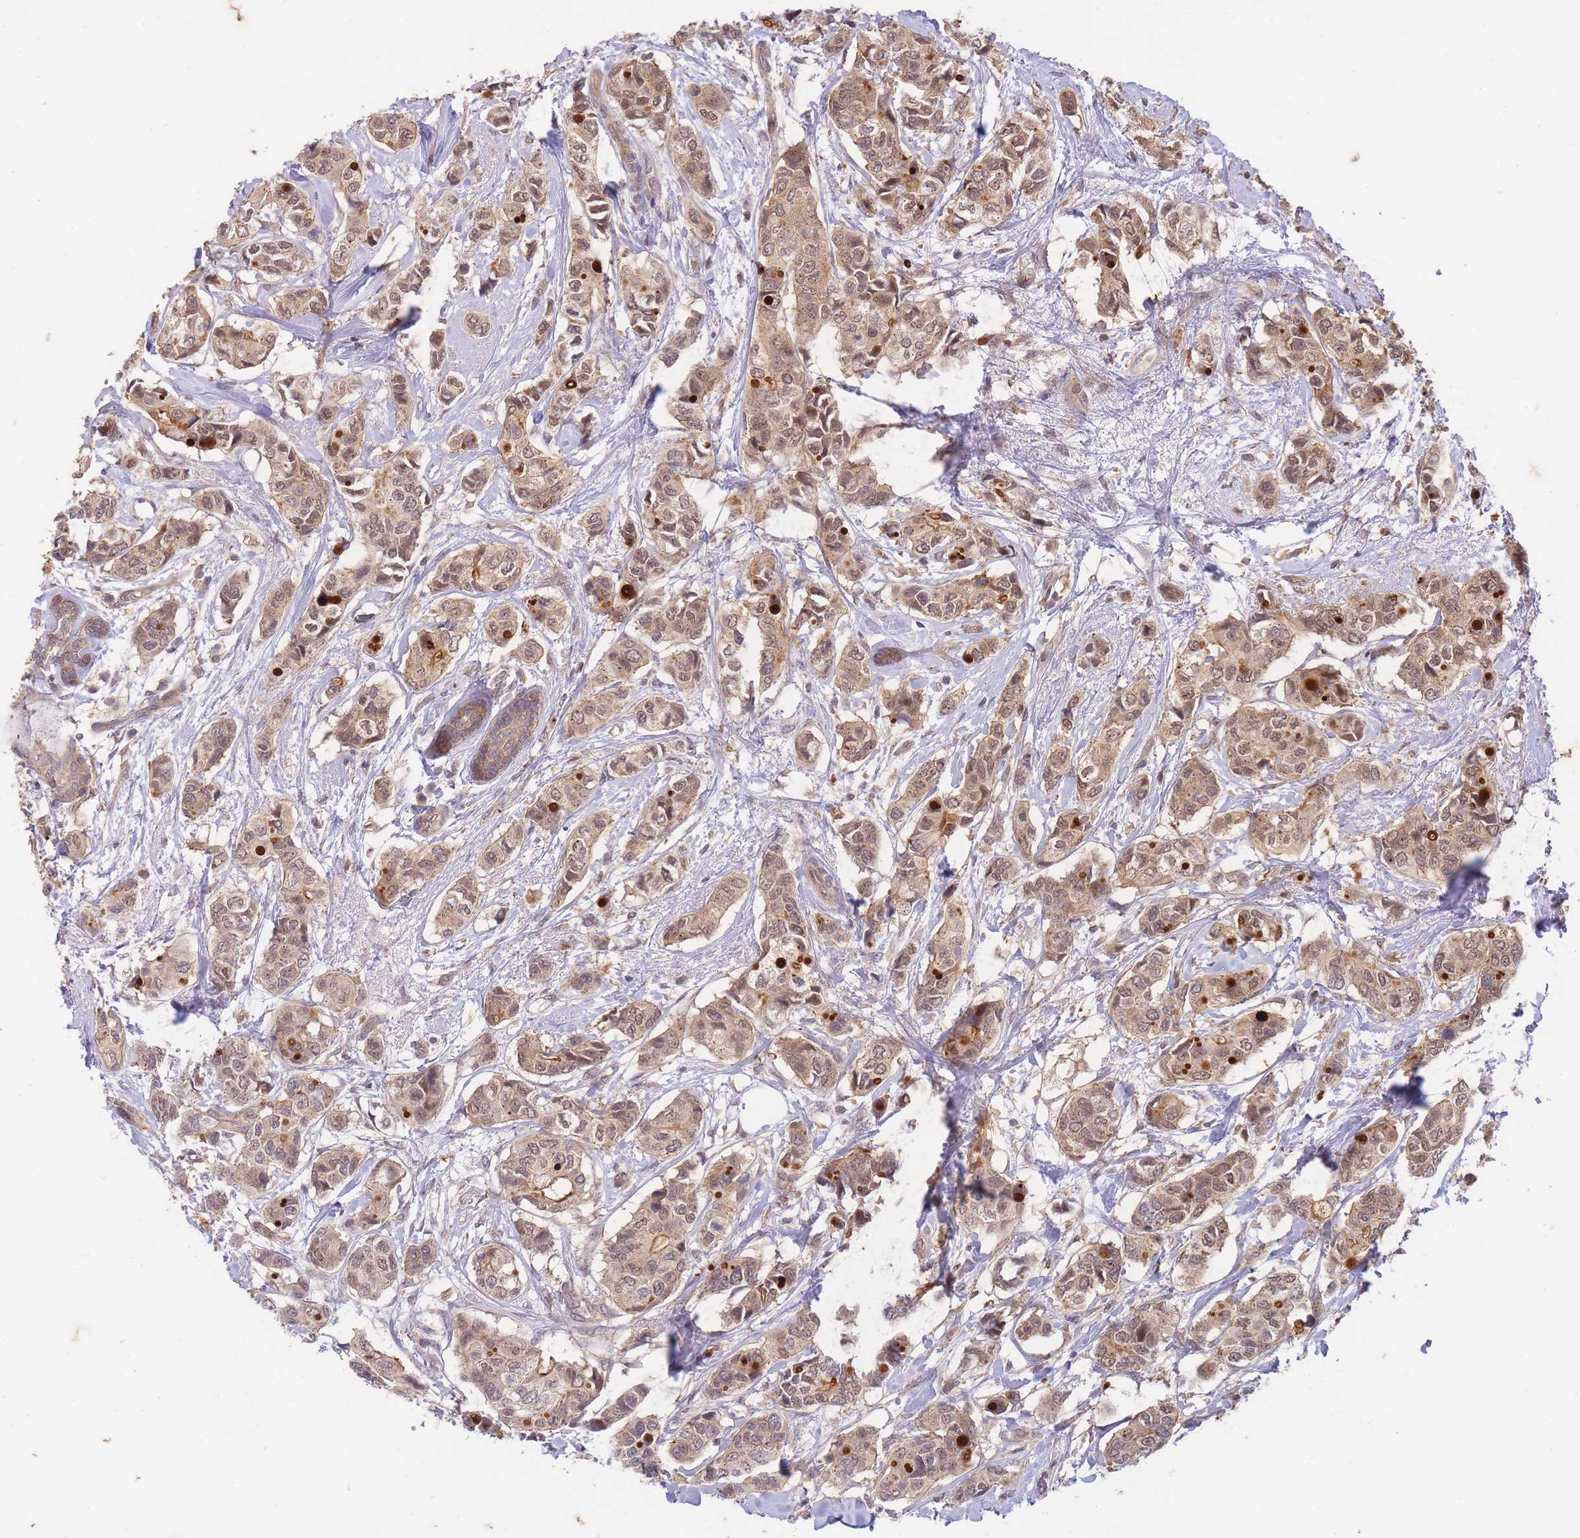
{"staining": {"intensity": "moderate", "quantity": ">75%", "location": "cytoplasmic/membranous,nuclear"}, "tissue": "breast cancer", "cell_type": "Tumor cells", "image_type": "cancer", "snomed": [{"axis": "morphology", "description": "Lobular carcinoma"}, {"axis": "topography", "description": "Breast"}], "caption": "Immunohistochemical staining of human breast cancer exhibits medium levels of moderate cytoplasmic/membranous and nuclear expression in about >75% of tumor cells.", "gene": "ST8SIA4", "patient": {"sex": "female", "age": 51}}